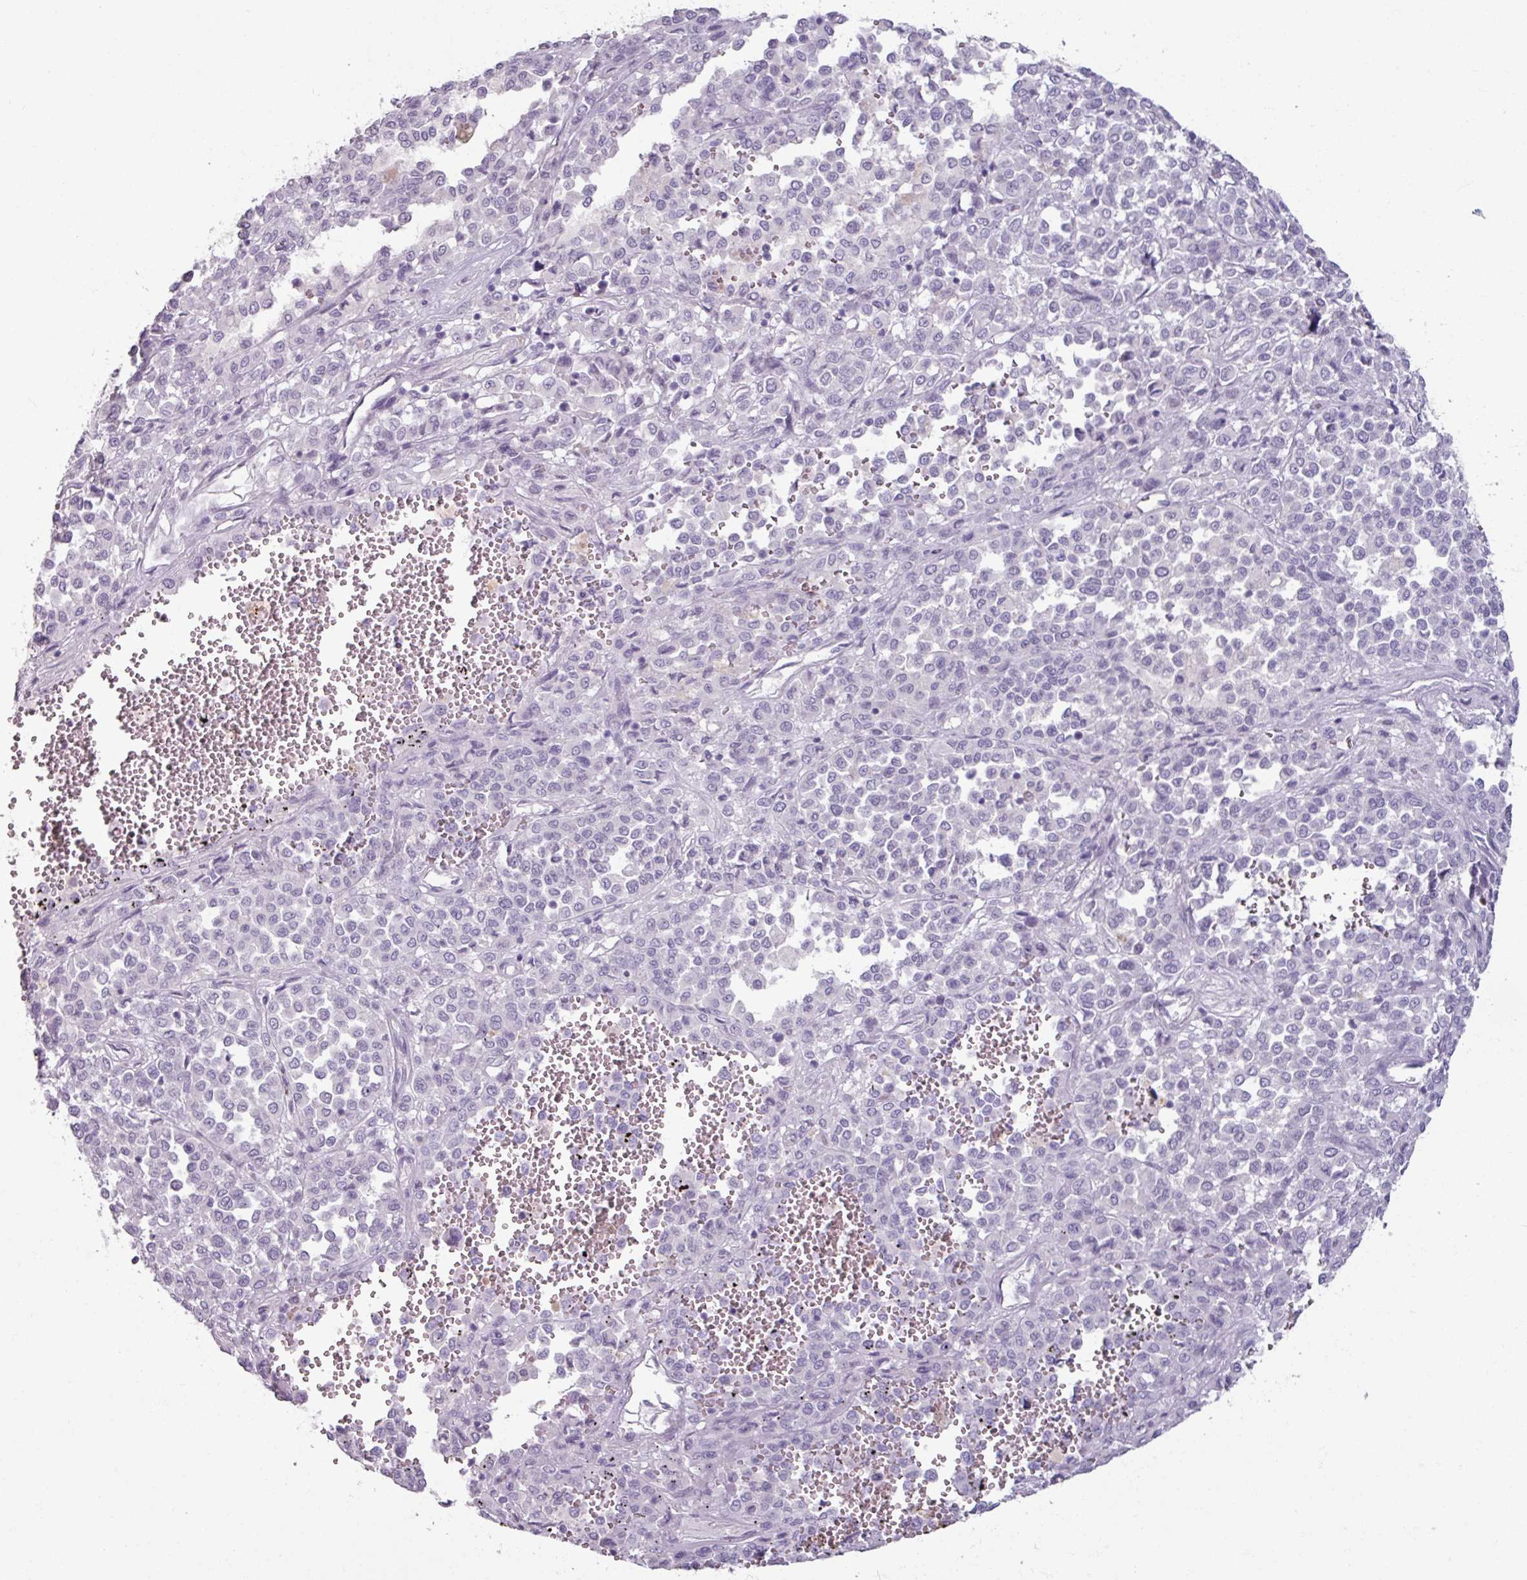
{"staining": {"intensity": "negative", "quantity": "none", "location": "none"}, "tissue": "melanoma", "cell_type": "Tumor cells", "image_type": "cancer", "snomed": [{"axis": "morphology", "description": "Malignant melanoma, Metastatic site"}, {"axis": "topography", "description": "Pancreas"}], "caption": "Malignant melanoma (metastatic site) was stained to show a protein in brown. There is no significant staining in tumor cells.", "gene": "SLC27A5", "patient": {"sex": "female", "age": 30}}